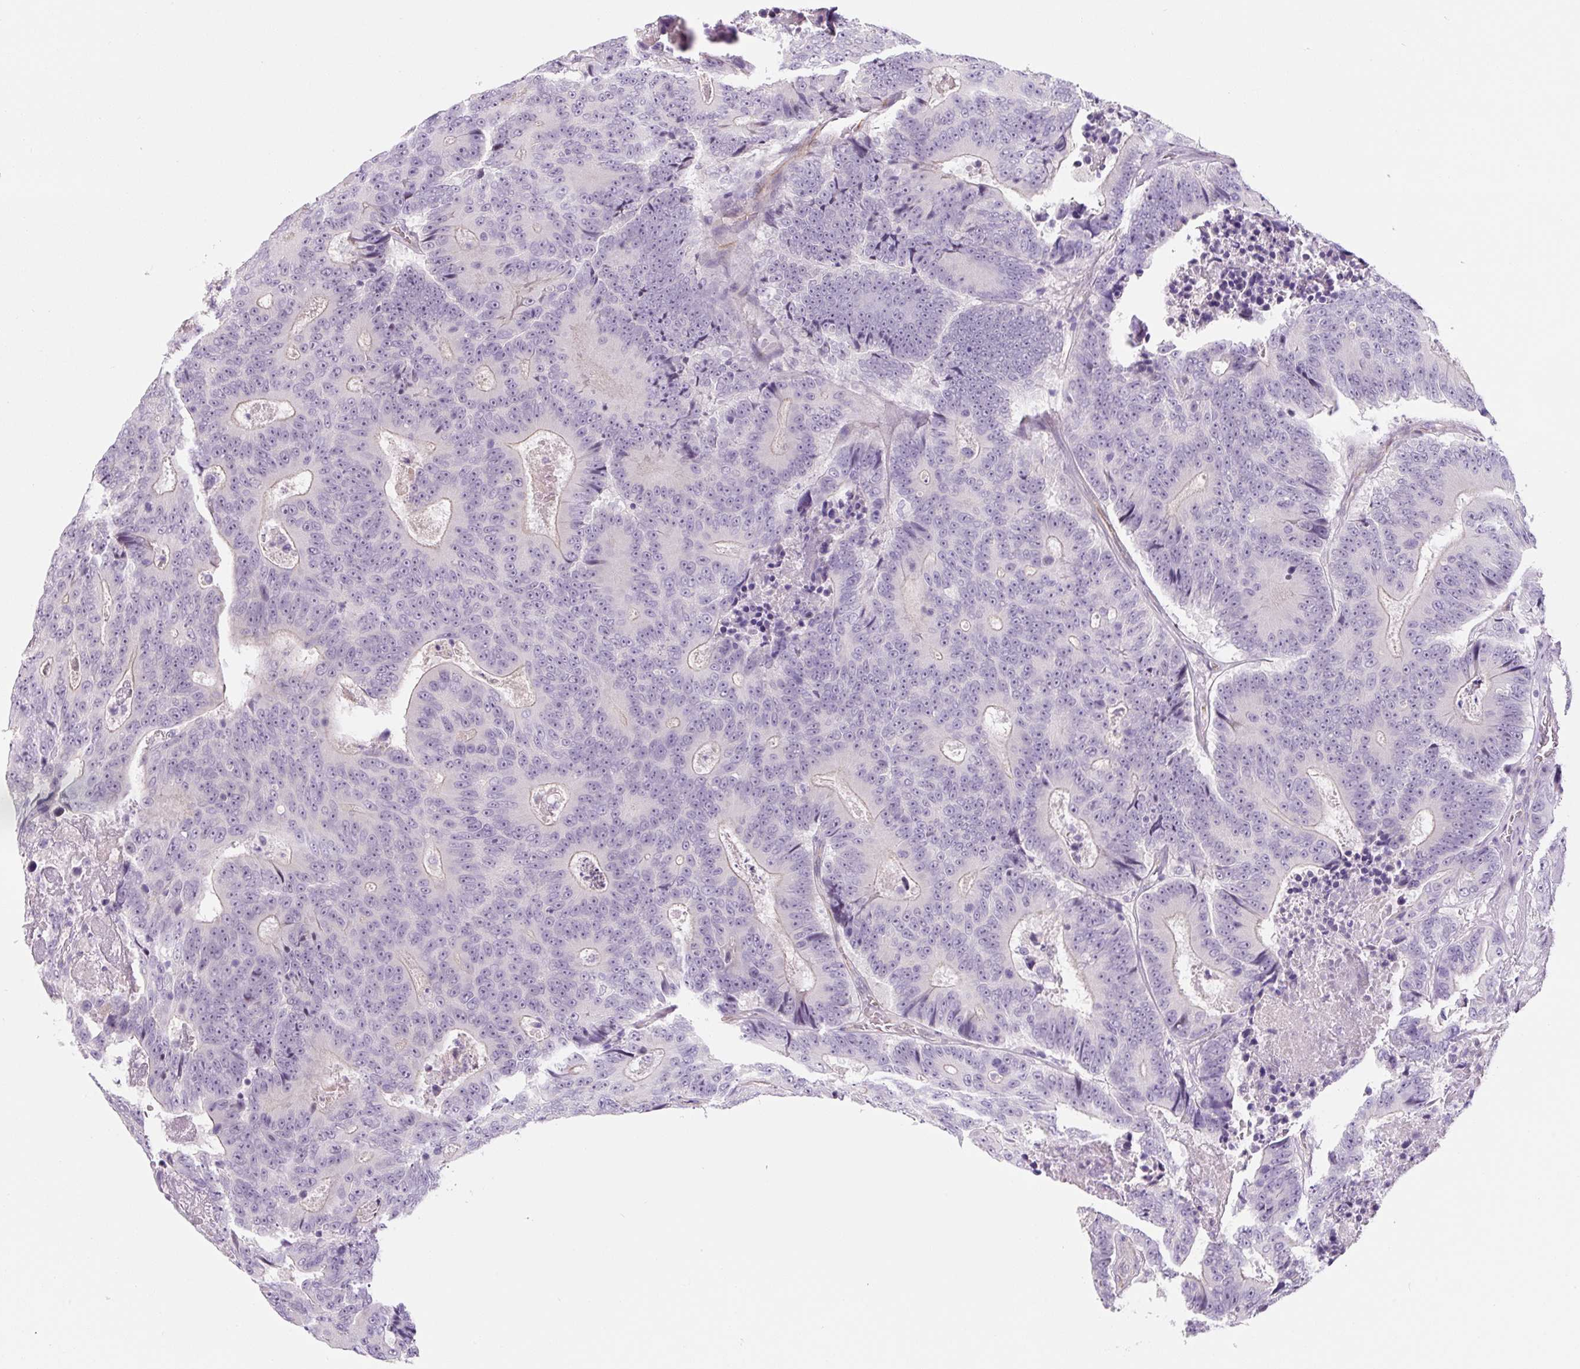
{"staining": {"intensity": "negative", "quantity": "none", "location": "none"}, "tissue": "colorectal cancer", "cell_type": "Tumor cells", "image_type": "cancer", "snomed": [{"axis": "morphology", "description": "Adenocarcinoma, NOS"}, {"axis": "topography", "description": "Colon"}], "caption": "Photomicrograph shows no significant protein staining in tumor cells of colorectal cancer (adenocarcinoma).", "gene": "CCL25", "patient": {"sex": "male", "age": 83}}